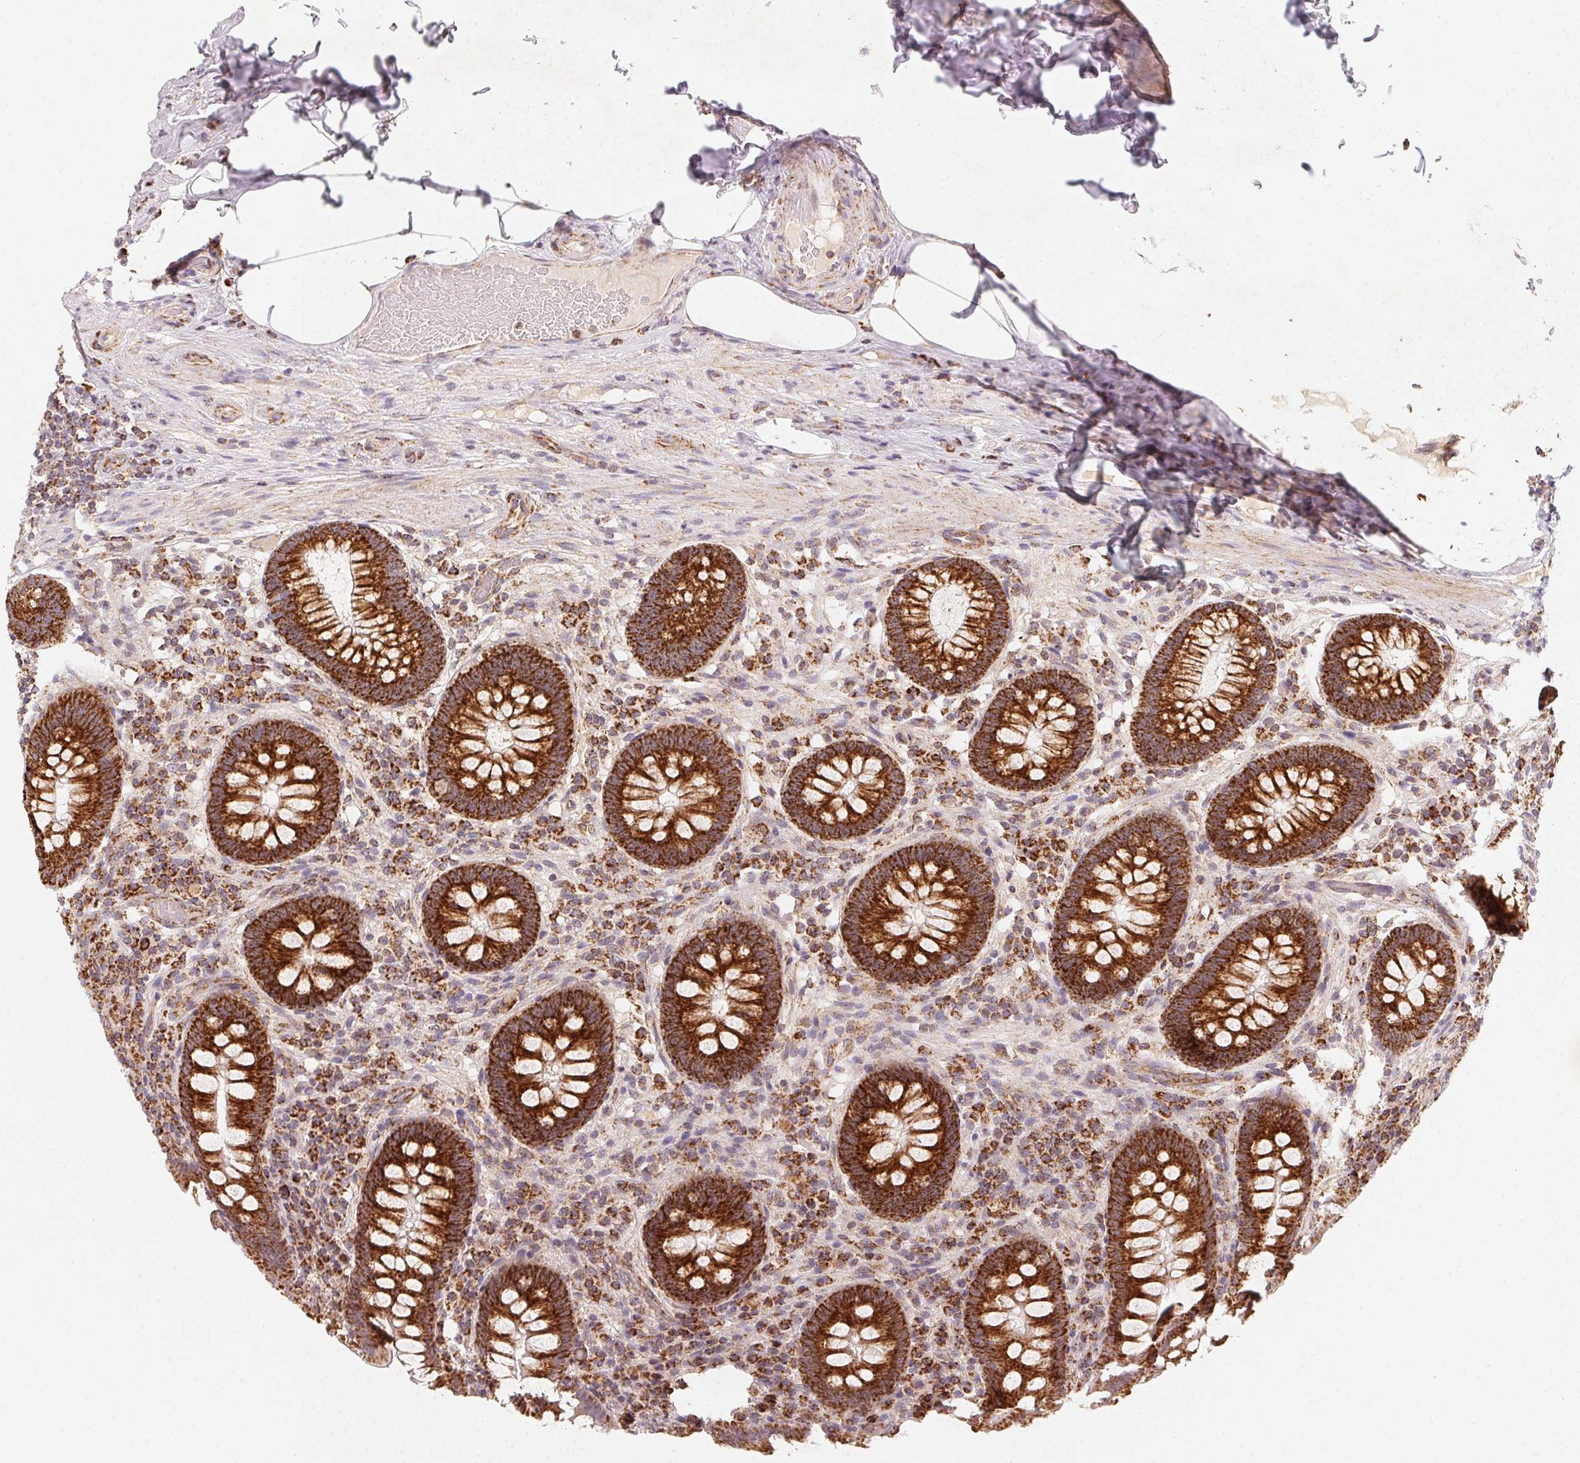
{"staining": {"intensity": "strong", "quantity": ">75%", "location": "cytoplasmic/membranous"}, "tissue": "appendix", "cell_type": "Glandular cells", "image_type": "normal", "snomed": [{"axis": "morphology", "description": "Normal tissue, NOS"}, {"axis": "topography", "description": "Appendix"}], "caption": "Immunohistochemical staining of unremarkable appendix shows high levels of strong cytoplasmic/membranous positivity in approximately >75% of glandular cells.", "gene": "NDUFS6", "patient": {"sex": "male", "age": 71}}